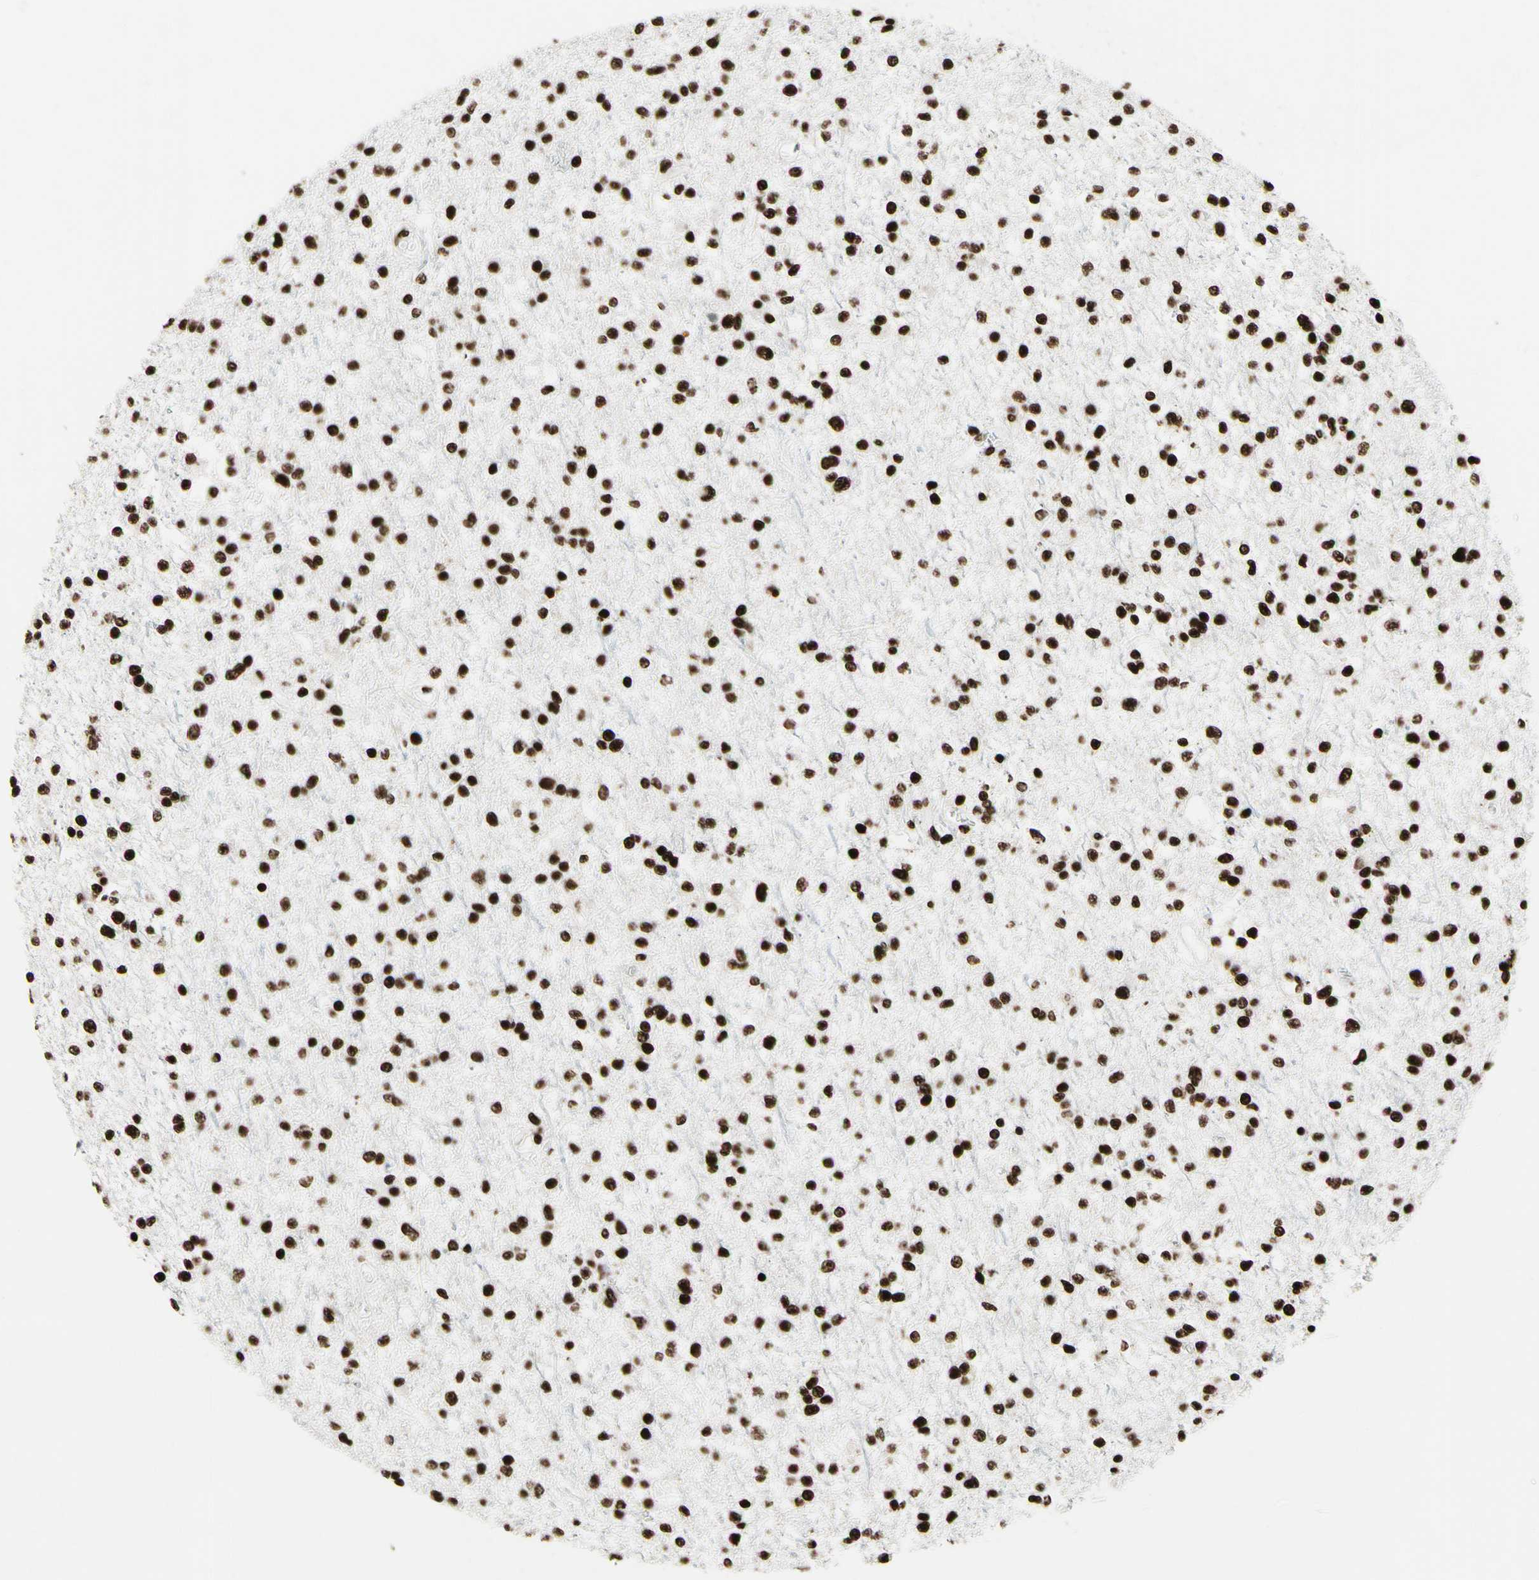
{"staining": {"intensity": "strong", "quantity": ">75%", "location": "nuclear"}, "tissue": "glioma", "cell_type": "Tumor cells", "image_type": "cancer", "snomed": [{"axis": "morphology", "description": "Glioma, malignant, Low grade"}, {"axis": "topography", "description": "Brain"}], "caption": "Low-grade glioma (malignant) stained with a brown dye displays strong nuclear positive staining in about >75% of tumor cells.", "gene": "U2AF2", "patient": {"sex": "female", "age": 22}}